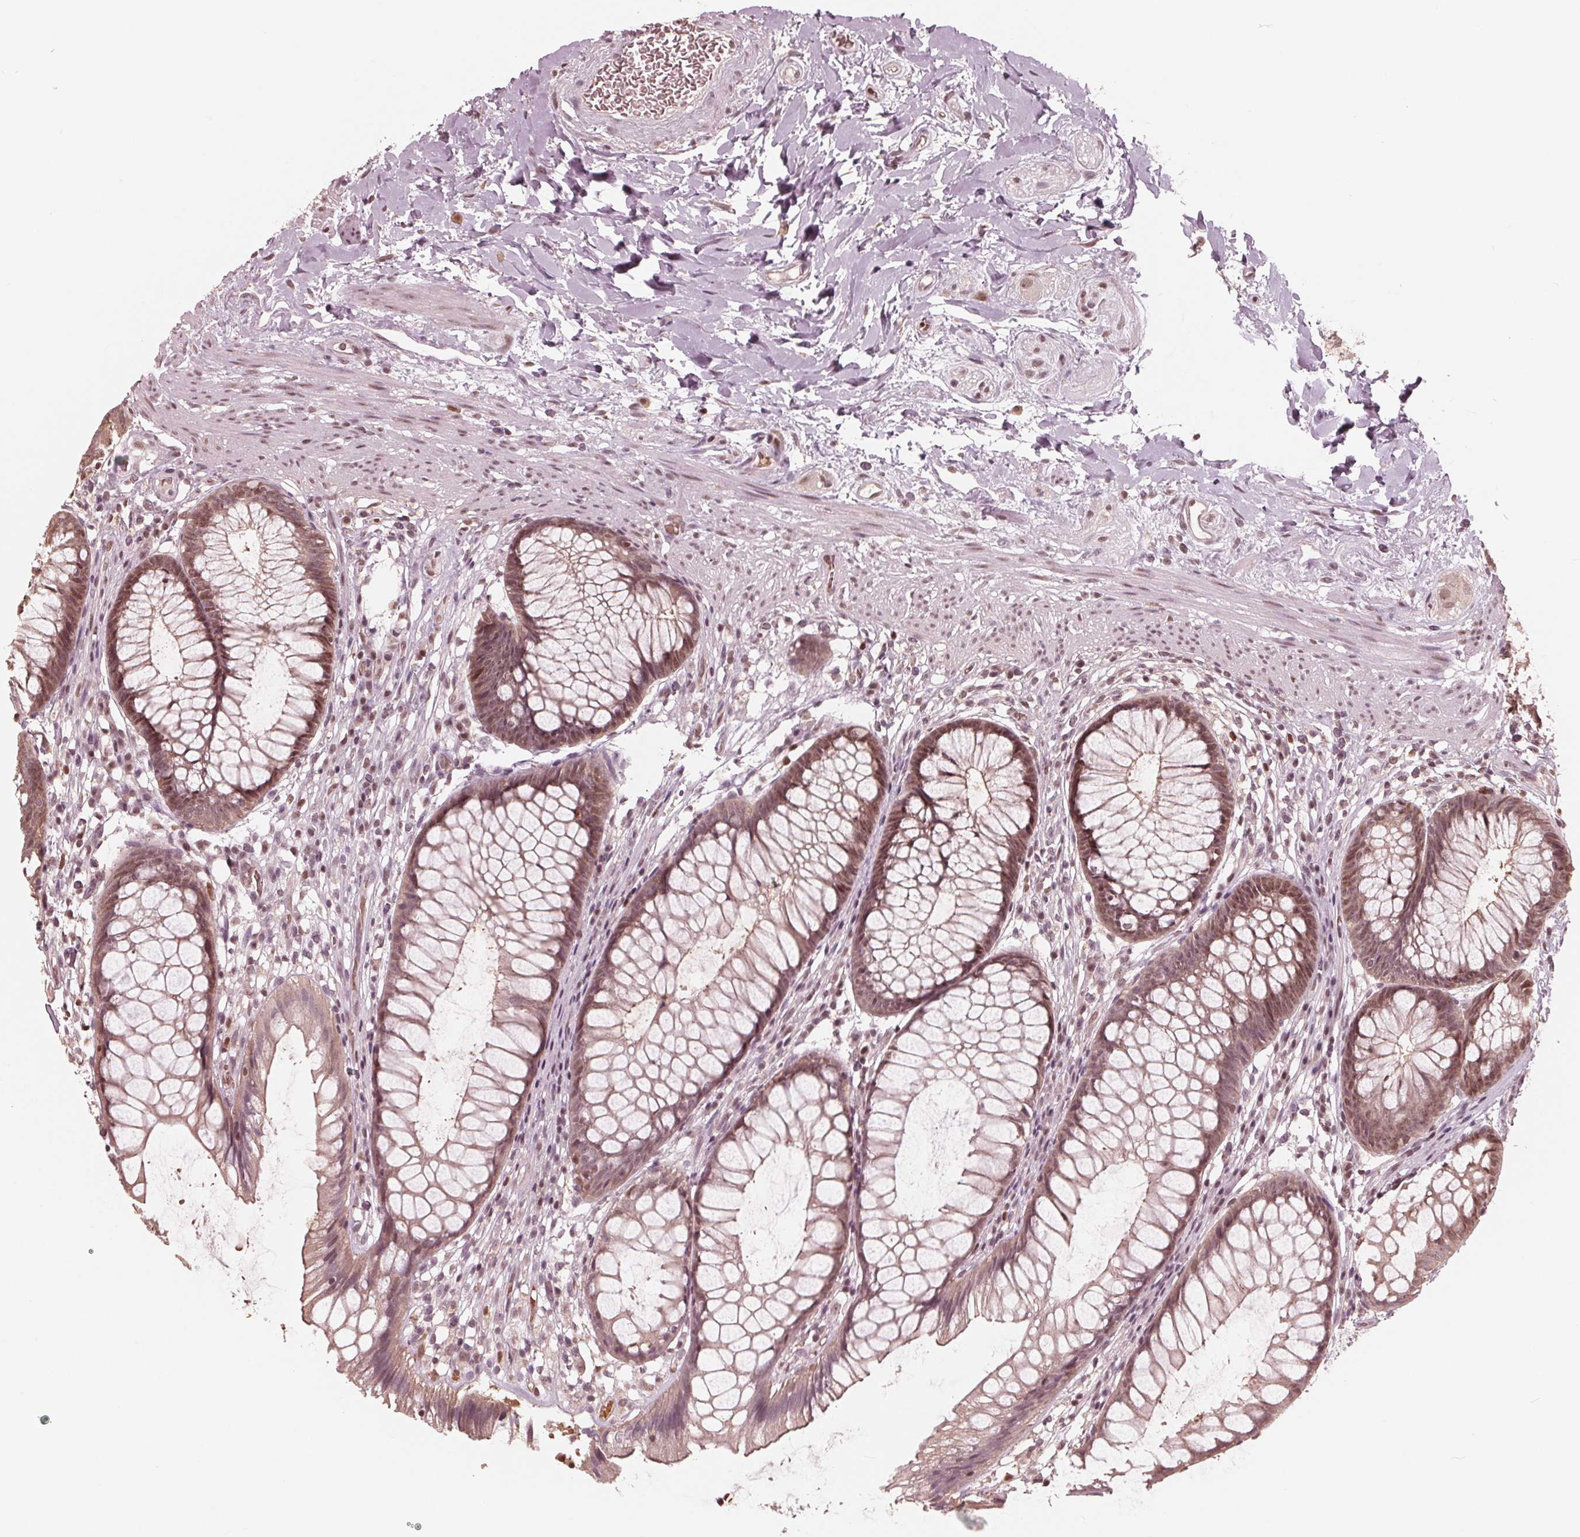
{"staining": {"intensity": "moderate", "quantity": ">75%", "location": "cytoplasmic/membranous,nuclear"}, "tissue": "rectum", "cell_type": "Glandular cells", "image_type": "normal", "snomed": [{"axis": "morphology", "description": "Normal tissue, NOS"}, {"axis": "topography", "description": "Smooth muscle"}, {"axis": "topography", "description": "Rectum"}], "caption": "DAB immunohistochemical staining of normal rectum exhibits moderate cytoplasmic/membranous,nuclear protein staining in approximately >75% of glandular cells. (DAB (3,3'-diaminobenzidine) IHC with brightfield microscopy, high magnification).", "gene": "HIRIP3", "patient": {"sex": "male", "age": 53}}